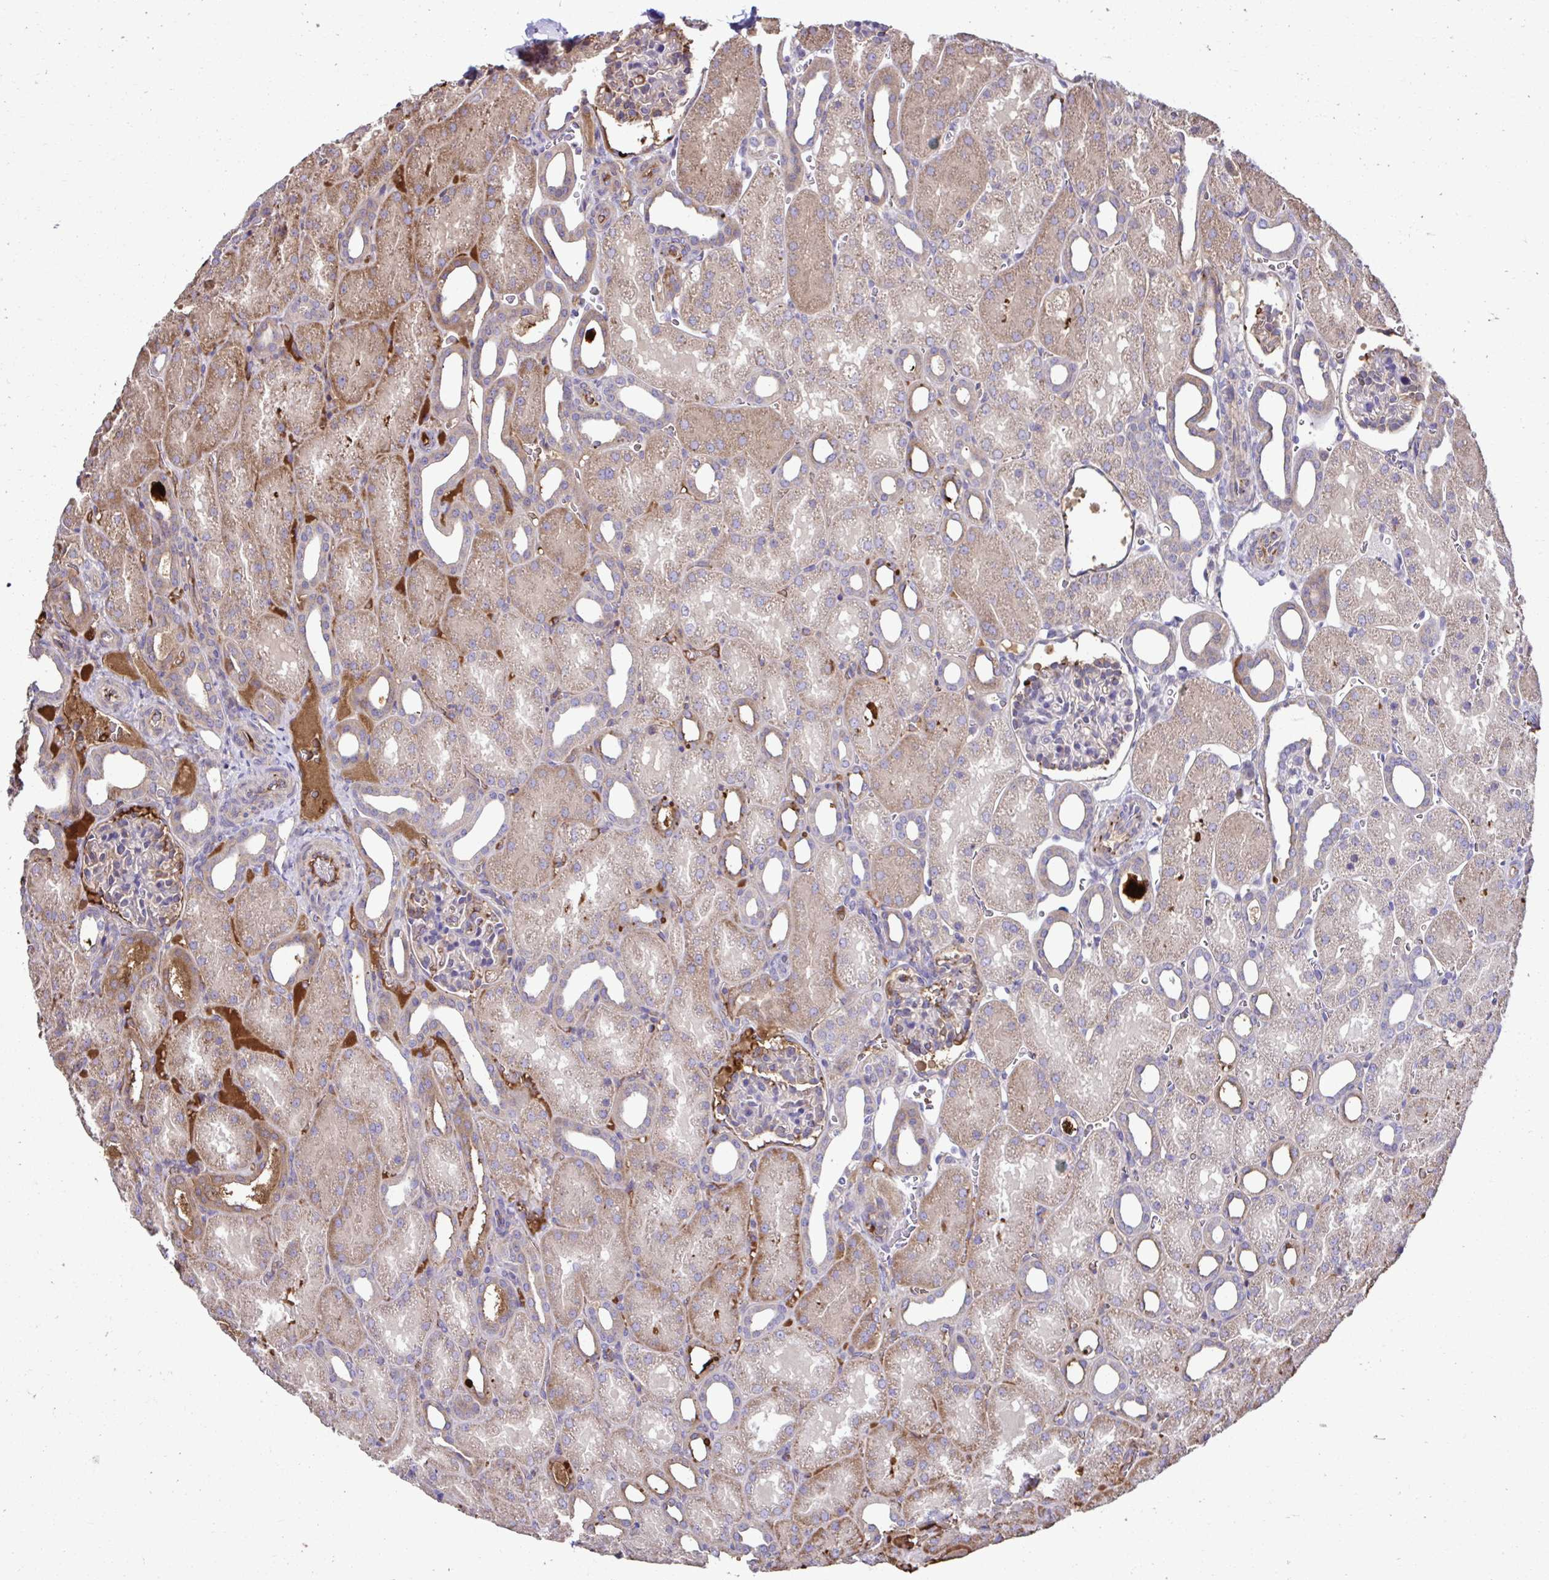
{"staining": {"intensity": "weak", "quantity": "<25%", "location": "cytoplasmic/membranous"}, "tissue": "kidney", "cell_type": "Cells in glomeruli", "image_type": "normal", "snomed": [{"axis": "morphology", "description": "Normal tissue, NOS"}, {"axis": "topography", "description": "Kidney"}], "caption": "Immunohistochemistry (IHC) histopathology image of normal kidney: kidney stained with DAB demonstrates no significant protein staining in cells in glomeruli.", "gene": "CCDC85C", "patient": {"sex": "male", "age": 2}}